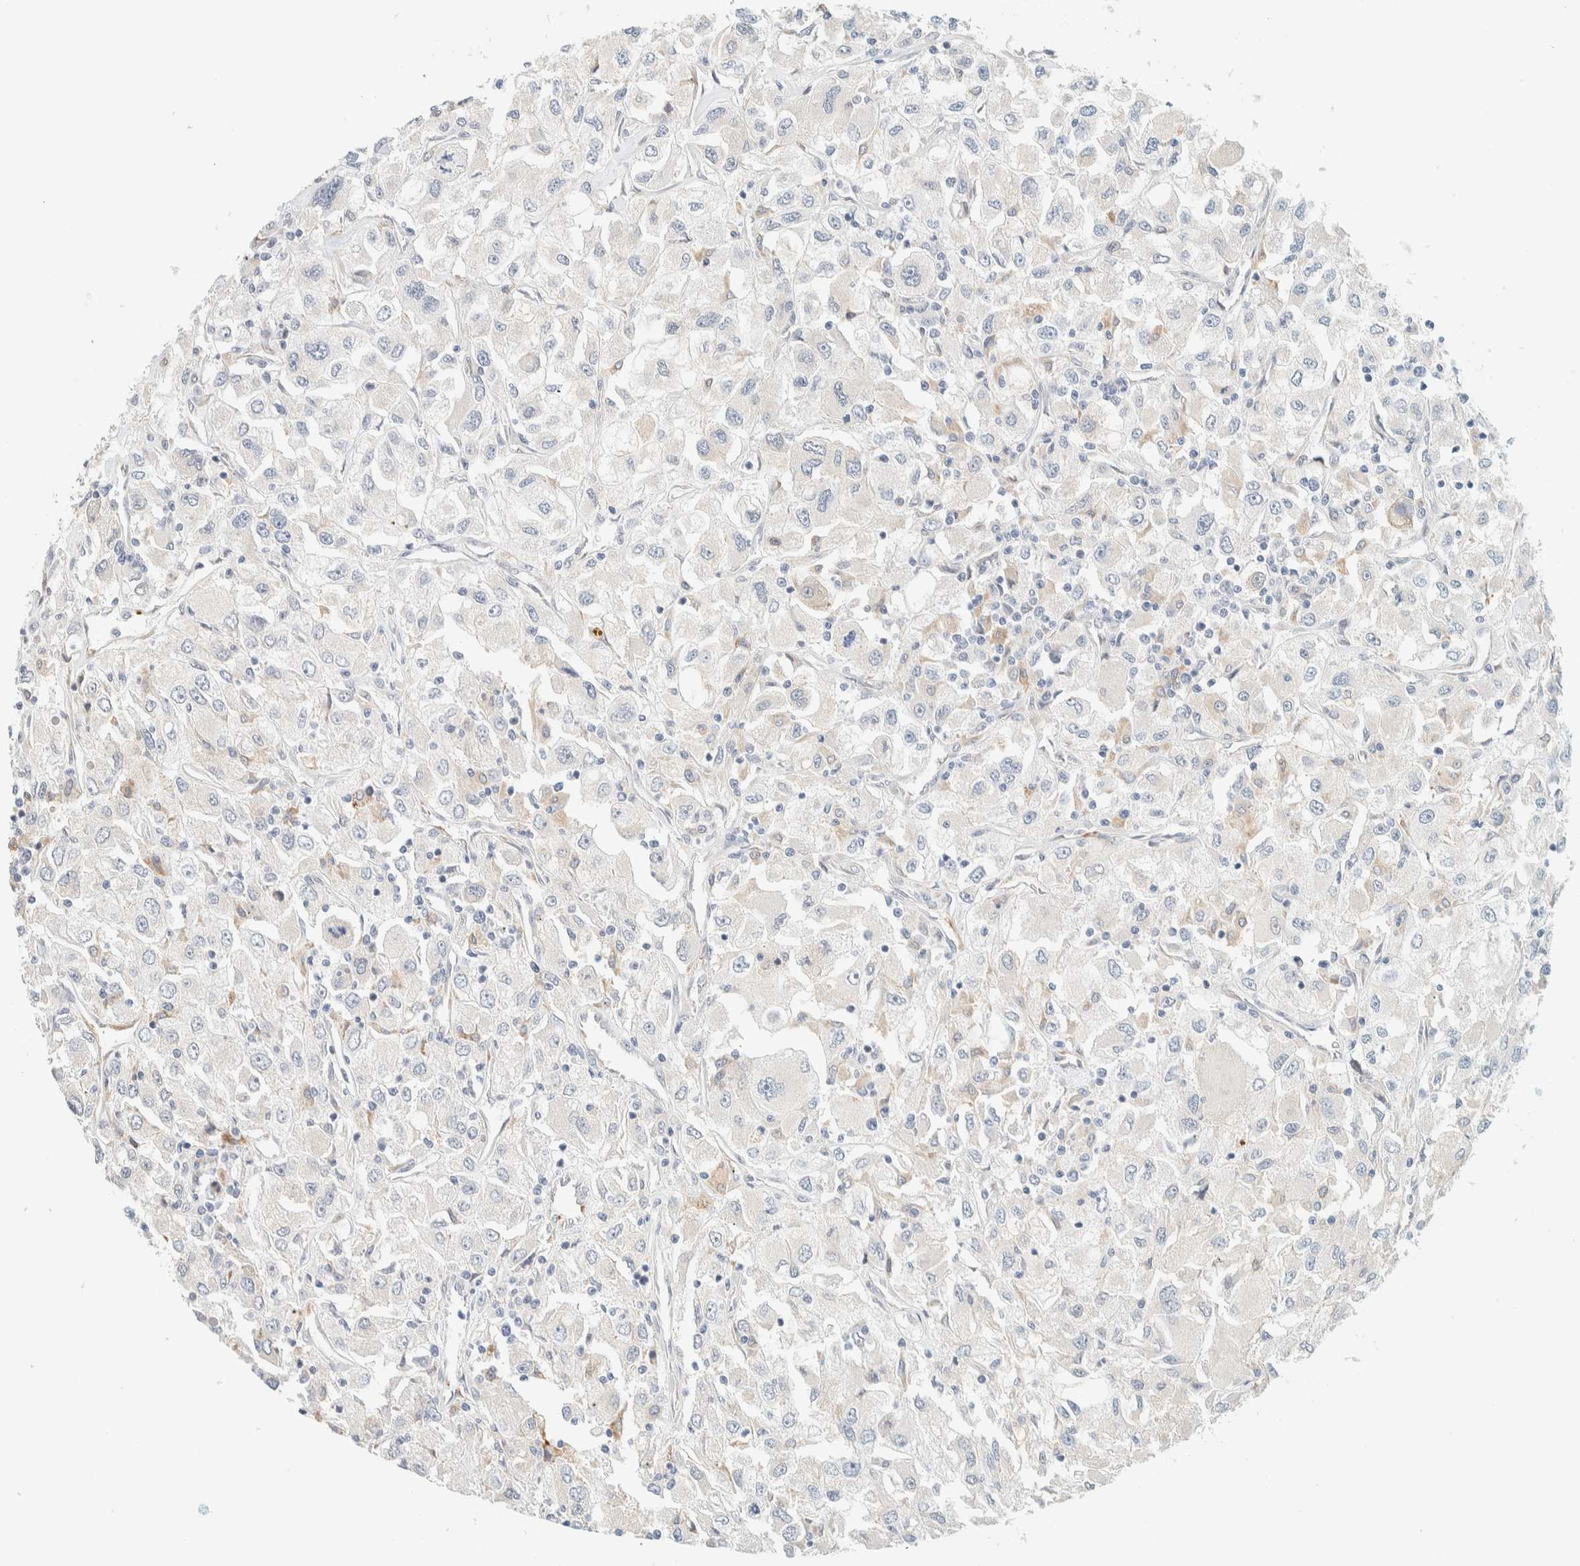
{"staining": {"intensity": "weak", "quantity": "<25%", "location": "cytoplasmic/membranous"}, "tissue": "renal cancer", "cell_type": "Tumor cells", "image_type": "cancer", "snomed": [{"axis": "morphology", "description": "Adenocarcinoma, NOS"}, {"axis": "topography", "description": "Kidney"}], "caption": "Immunohistochemistry image of neoplastic tissue: human adenocarcinoma (renal) stained with DAB reveals no significant protein positivity in tumor cells.", "gene": "SUMF2", "patient": {"sex": "female", "age": 52}}